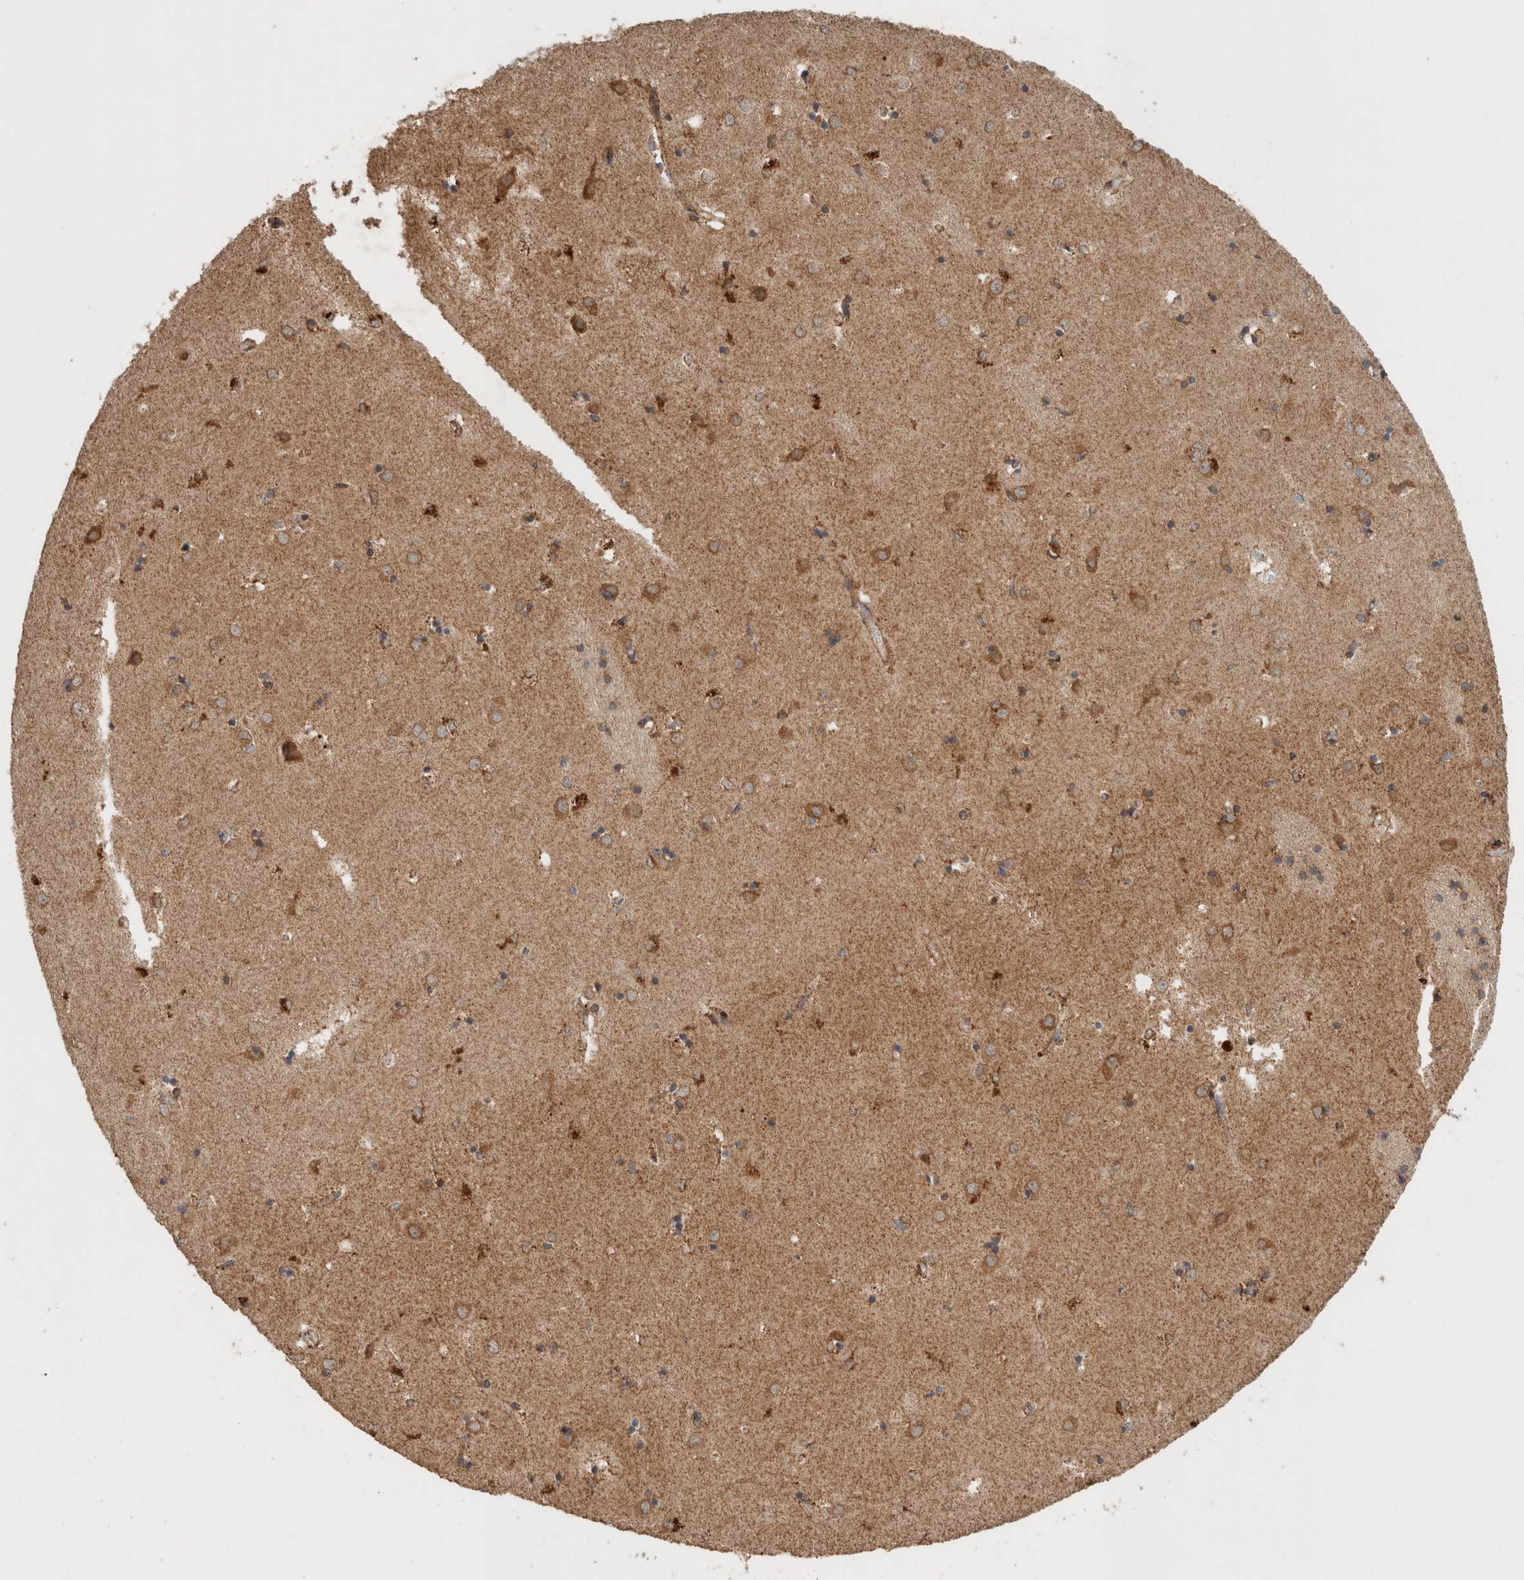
{"staining": {"intensity": "moderate", "quantity": ">75%", "location": "cytoplasmic/membranous"}, "tissue": "caudate", "cell_type": "Glial cells", "image_type": "normal", "snomed": [{"axis": "morphology", "description": "Normal tissue, NOS"}, {"axis": "topography", "description": "Lateral ventricle wall"}], "caption": "A high-resolution image shows immunohistochemistry staining of unremarkable caudate, which demonstrates moderate cytoplasmic/membranous staining in about >75% of glial cells.", "gene": "EIF2B3", "patient": {"sex": "male", "age": 45}}